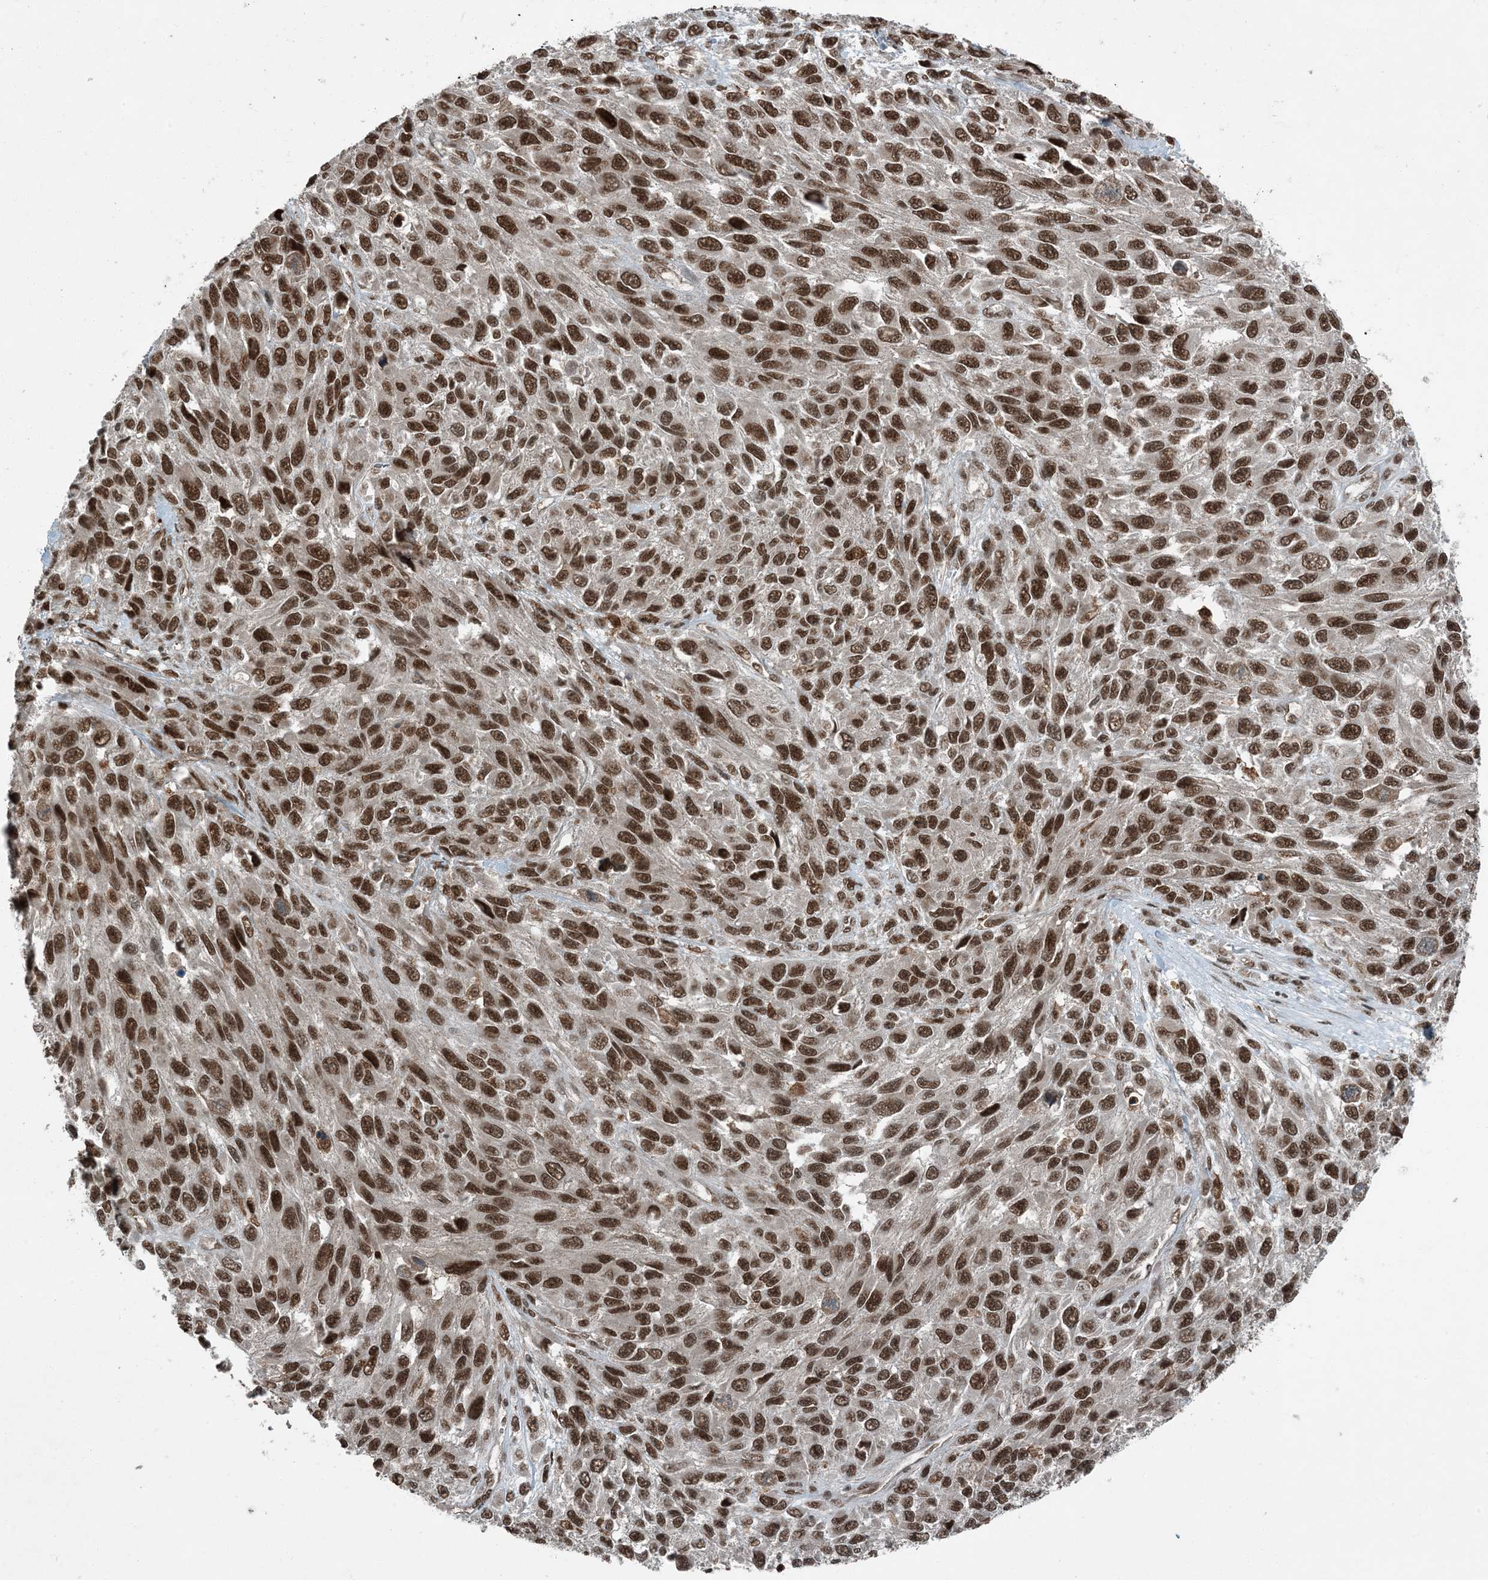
{"staining": {"intensity": "strong", "quantity": ">75%", "location": "nuclear"}, "tissue": "melanoma", "cell_type": "Tumor cells", "image_type": "cancer", "snomed": [{"axis": "morphology", "description": "Malignant melanoma, NOS"}, {"axis": "topography", "description": "Skin"}], "caption": "IHC staining of malignant melanoma, which demonstrates high levels of strong nuclear expression in about >75% of tumor cells indicating strong nuclear protein expression. The staining was performed using DAB (3,3'-diaminobenzidine) (brown) for protein detection and nuclei were counterstained in hematoxylin (blue).", "gene": "TRAPPC12", "patient": {"sex": "female", "age": 96}}